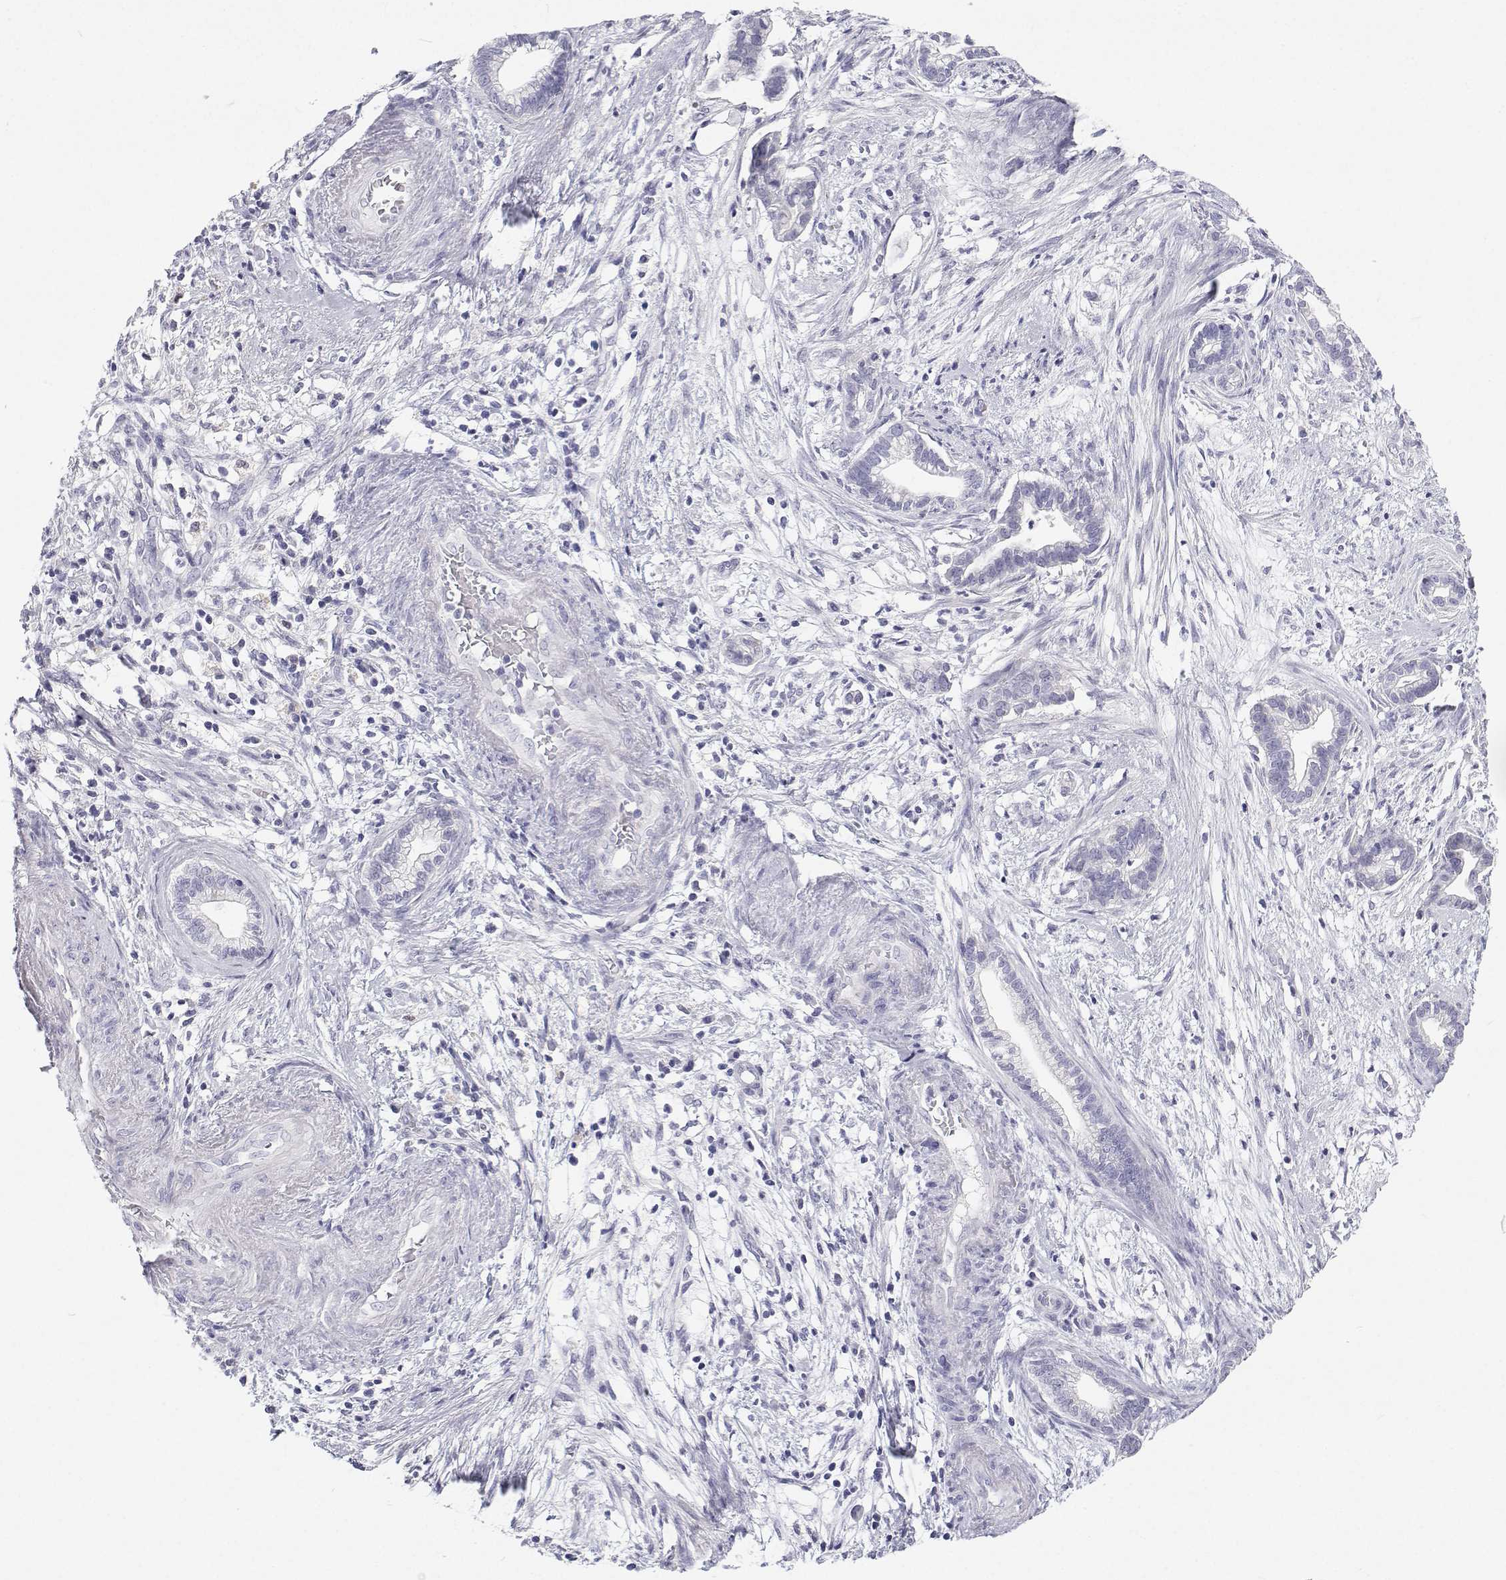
{"staining": {"intensity": "negative", "quantity": "none", "location": "none"}, "tissue": "cervical cancer", "cell_type": "Tumor cells", "image_type": "cancer", "snomed": [{"axis": "morphology", "description": "Adenocarcinoma, NOS"}, {"axis": "topography", "description": "Cervix"}], "caption": "Cervical cancer was stained to show a protein in brown. There is no significant positivity in tumor cells.", "gene": "TTN", "patient": {"sex": "female", "age": 62}}